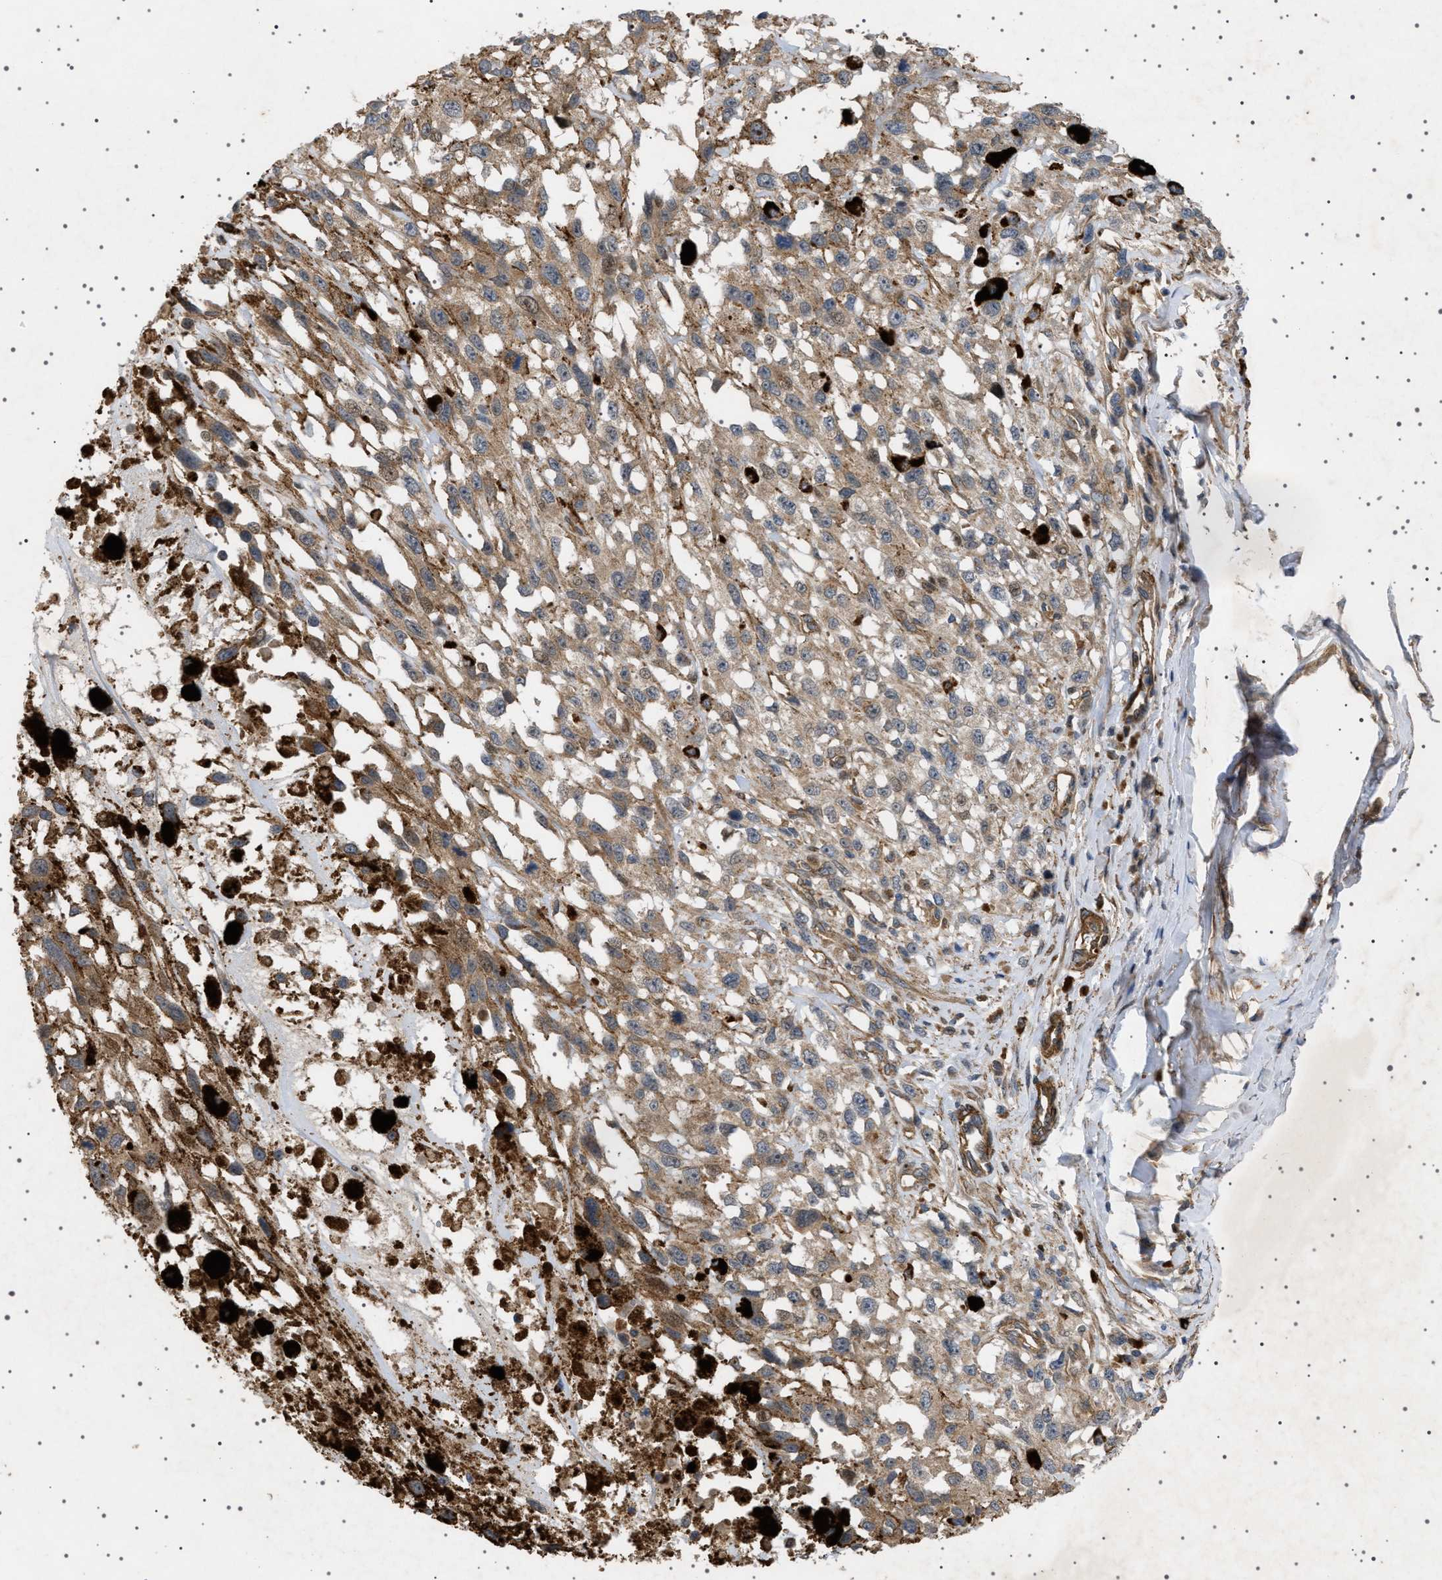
{"staining": {"intensity": "weak", "quantity": ">75%", "location": "cytoplasmic/membranous"}, "tissue": "melanoma", "cell_type": "Tumor cells", "image_type": "cancer", "snomed": [{"axis": "morphology", "description": "Malignant melanoma, Metastatic site"}, {"axis": "topography", "description": "Lymph node"}], "caption": "Human melanoma stained with a protein marker demonstrates weak staining in tumor cells.", "gene": "CCDC186", "patient": {"sex": "male", "age": 59}}